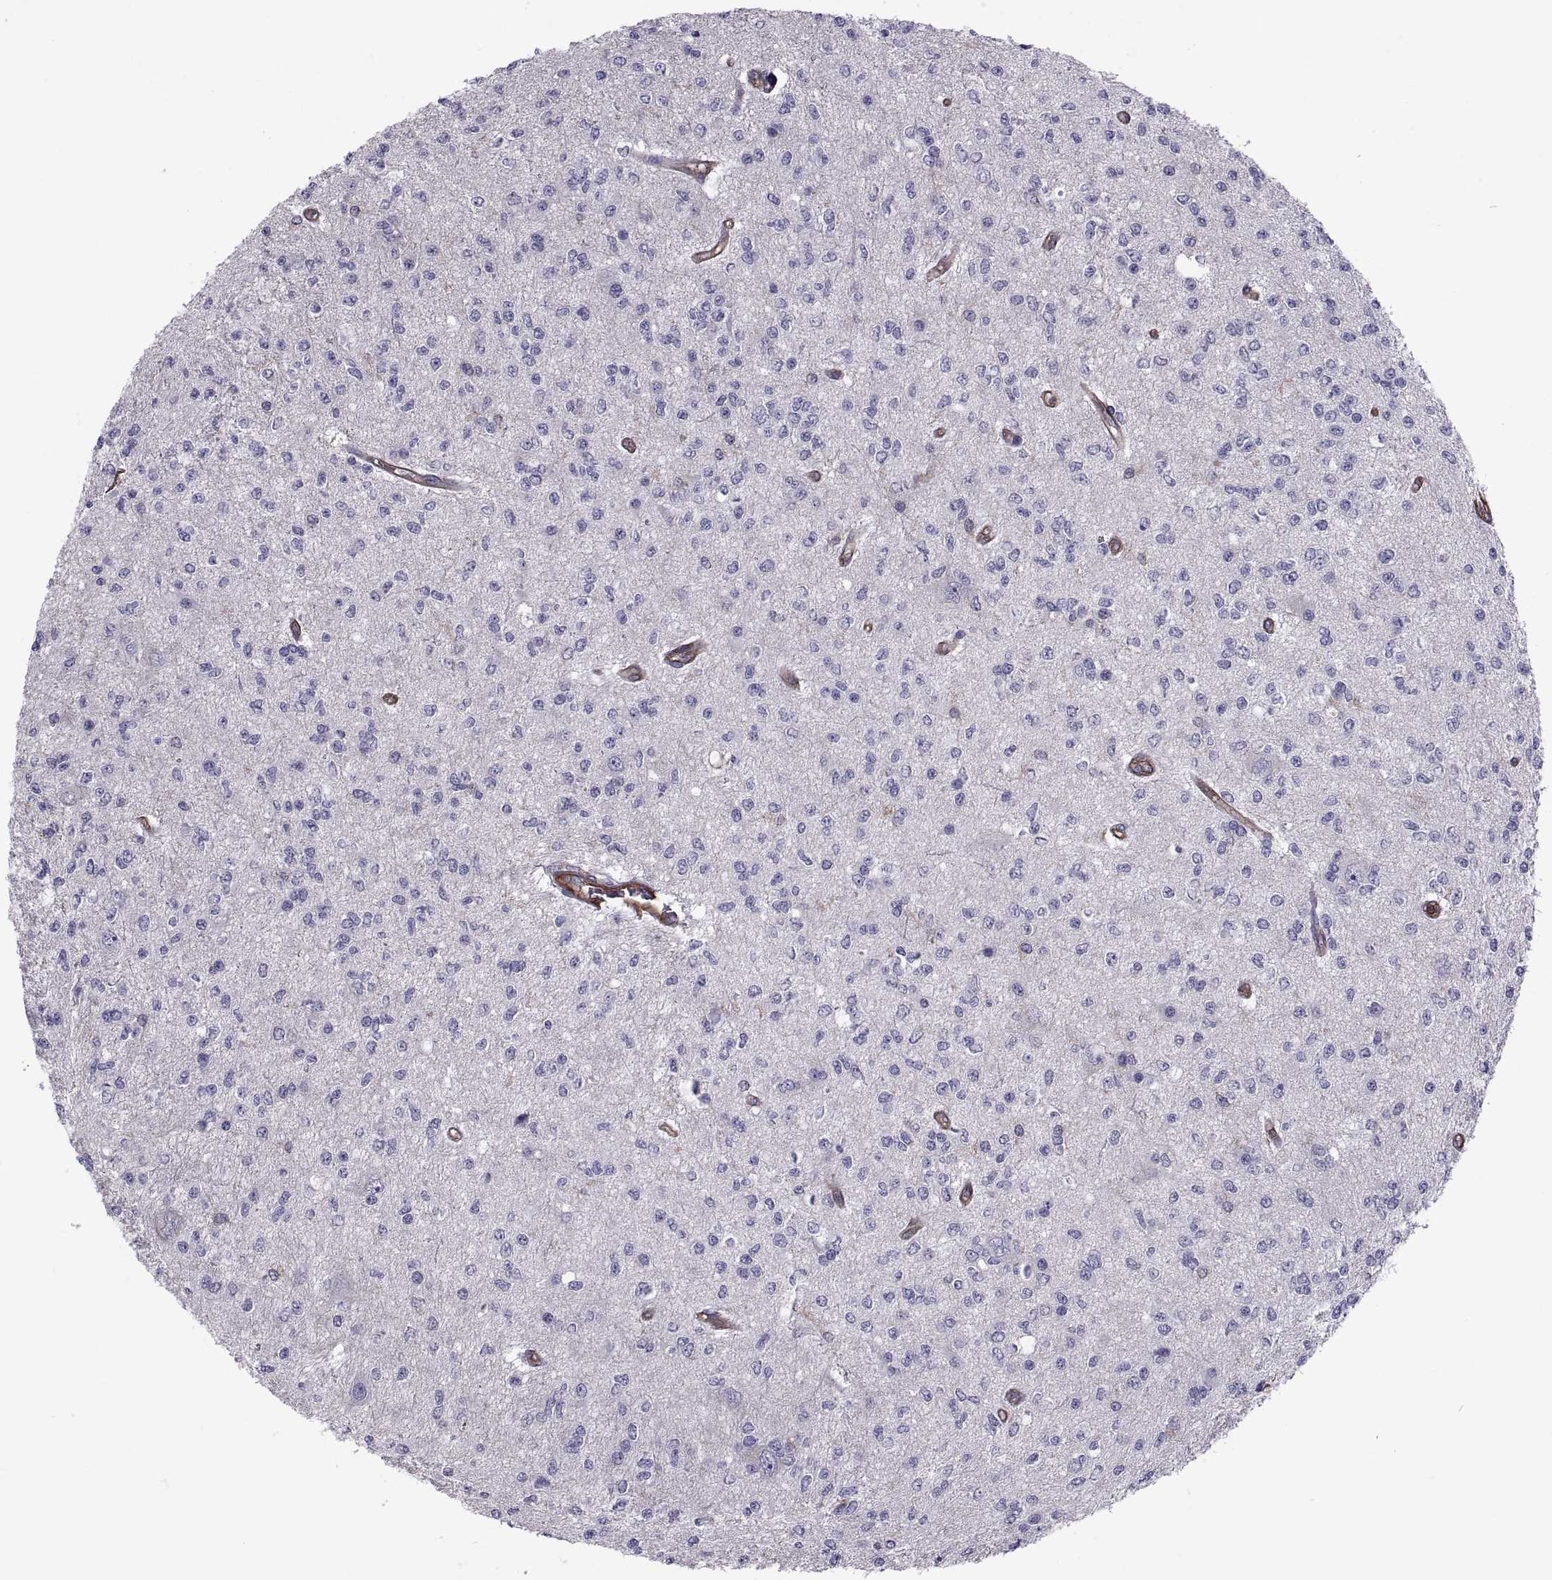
{"staining": {"intensity": "negative", "quantity": "none", "location": "none"}, "tissue": "glioma", "cell_type": "Tumor cells", "image_type": "cancer", "snomed": [{"axis": "morphology", "description": "Glioma, malignant, Low grade"}, {"axis": "topography", "description": "Brain"}], "caption": "The micrograph shows no significant staining in tumor cells of glioma. (DAB (3,3'-diaminobenzidine) IHC visualized using brightfield microscopy, high magnification).", "gene": "MYH9", "patient": {"sex": "male", "age": 67}}